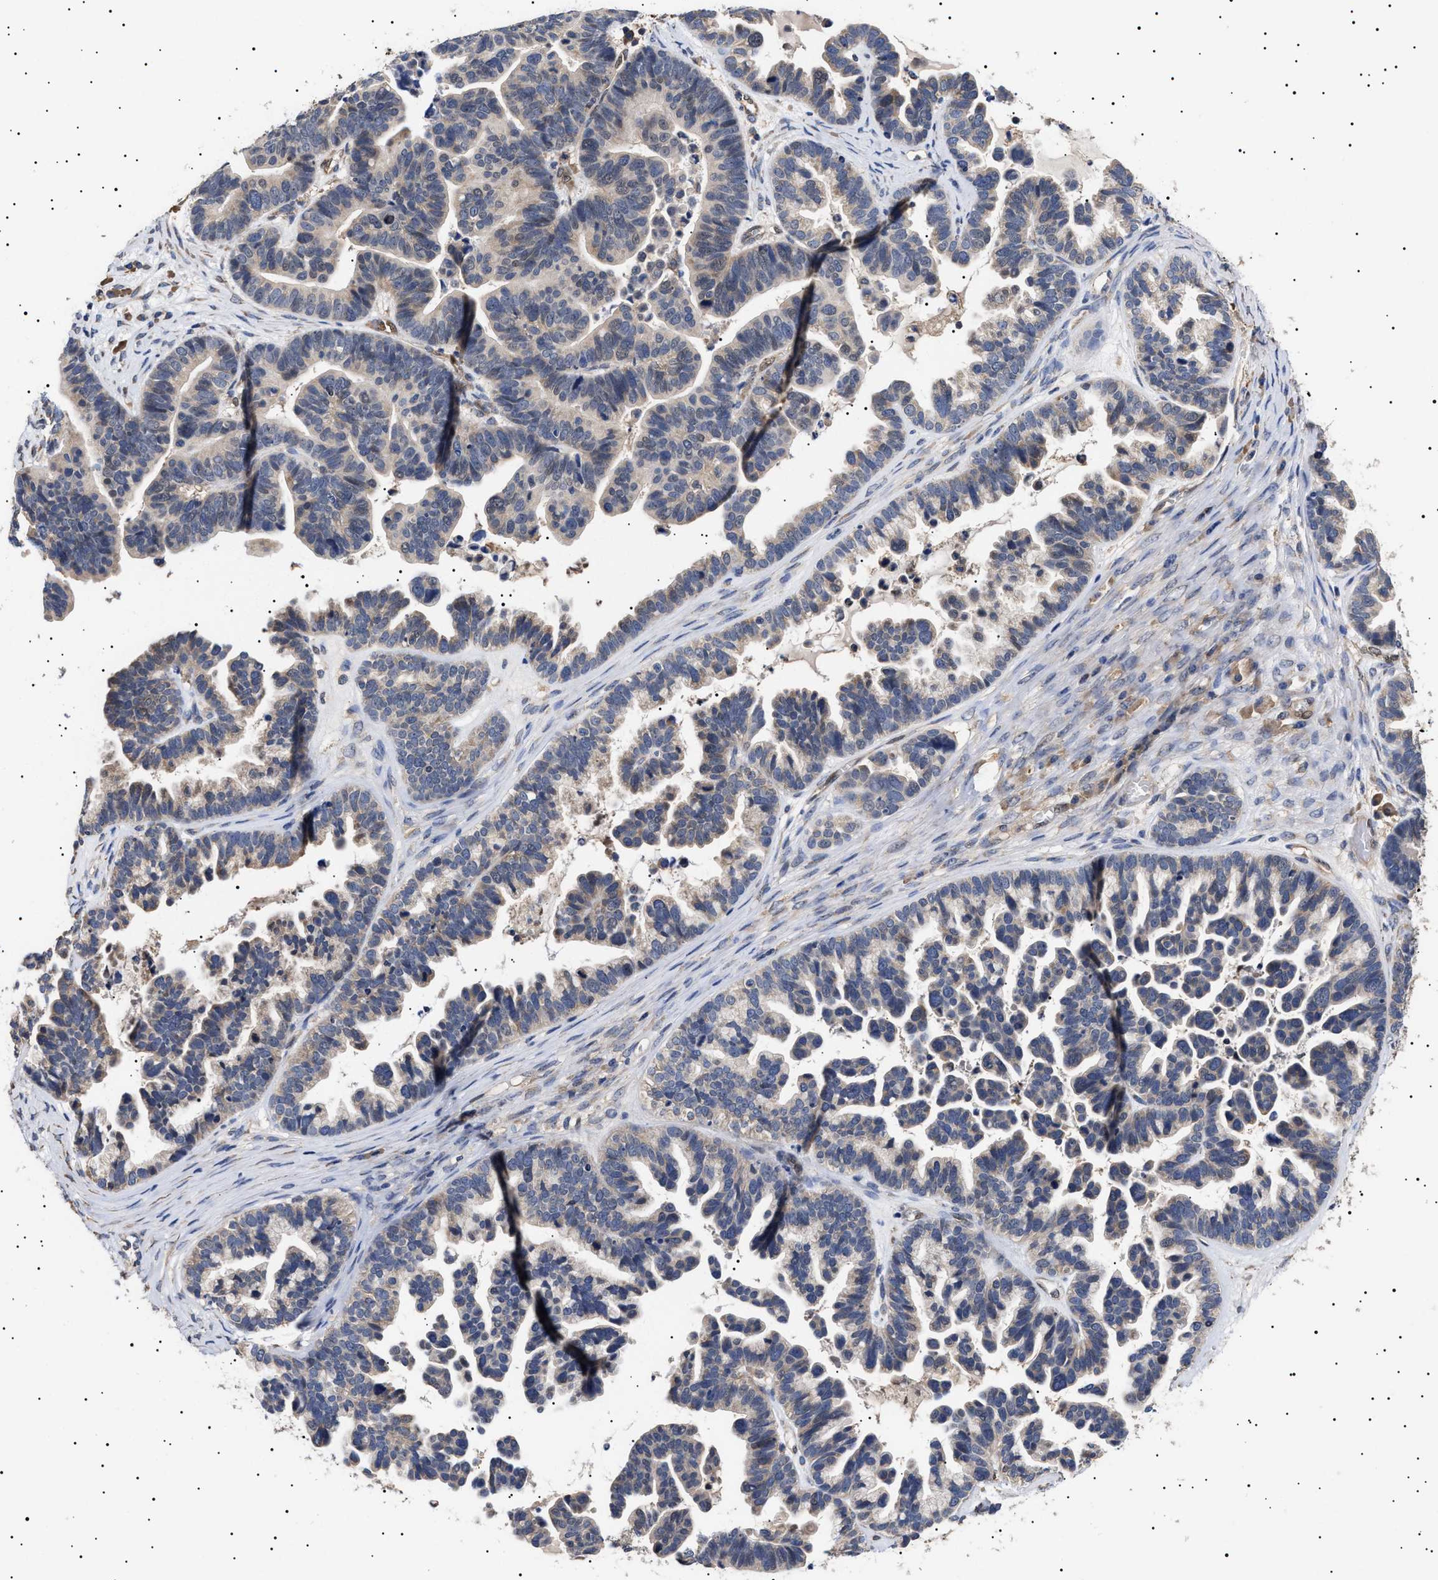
{"staining": {"intensity": "weak", "quantity": "<25%", "location": "cytoplasmic/membranous"}, "tissue": "ovarian cancer", "cell_type": "Tumor cells", "image_type": "cancer", "snomed": [{"axis": "morphology", "description": "Cystadenocarcinoma, serous, NOS"}, {"axis": "topography", "description": "Ovary"}], "caption": "Immunohistochemical staining of human ovarian cancer (serous cystadenocarcinoma) exhibits no significant expression in tumor cells. The staining was performed using DAB to visualize the protein expression in brown, while the nuclei were stained in blue with hematoxylin (Magnification: 20x).", "gene": "KRBA1", "patient": {"sex": "female", "age": 56}}